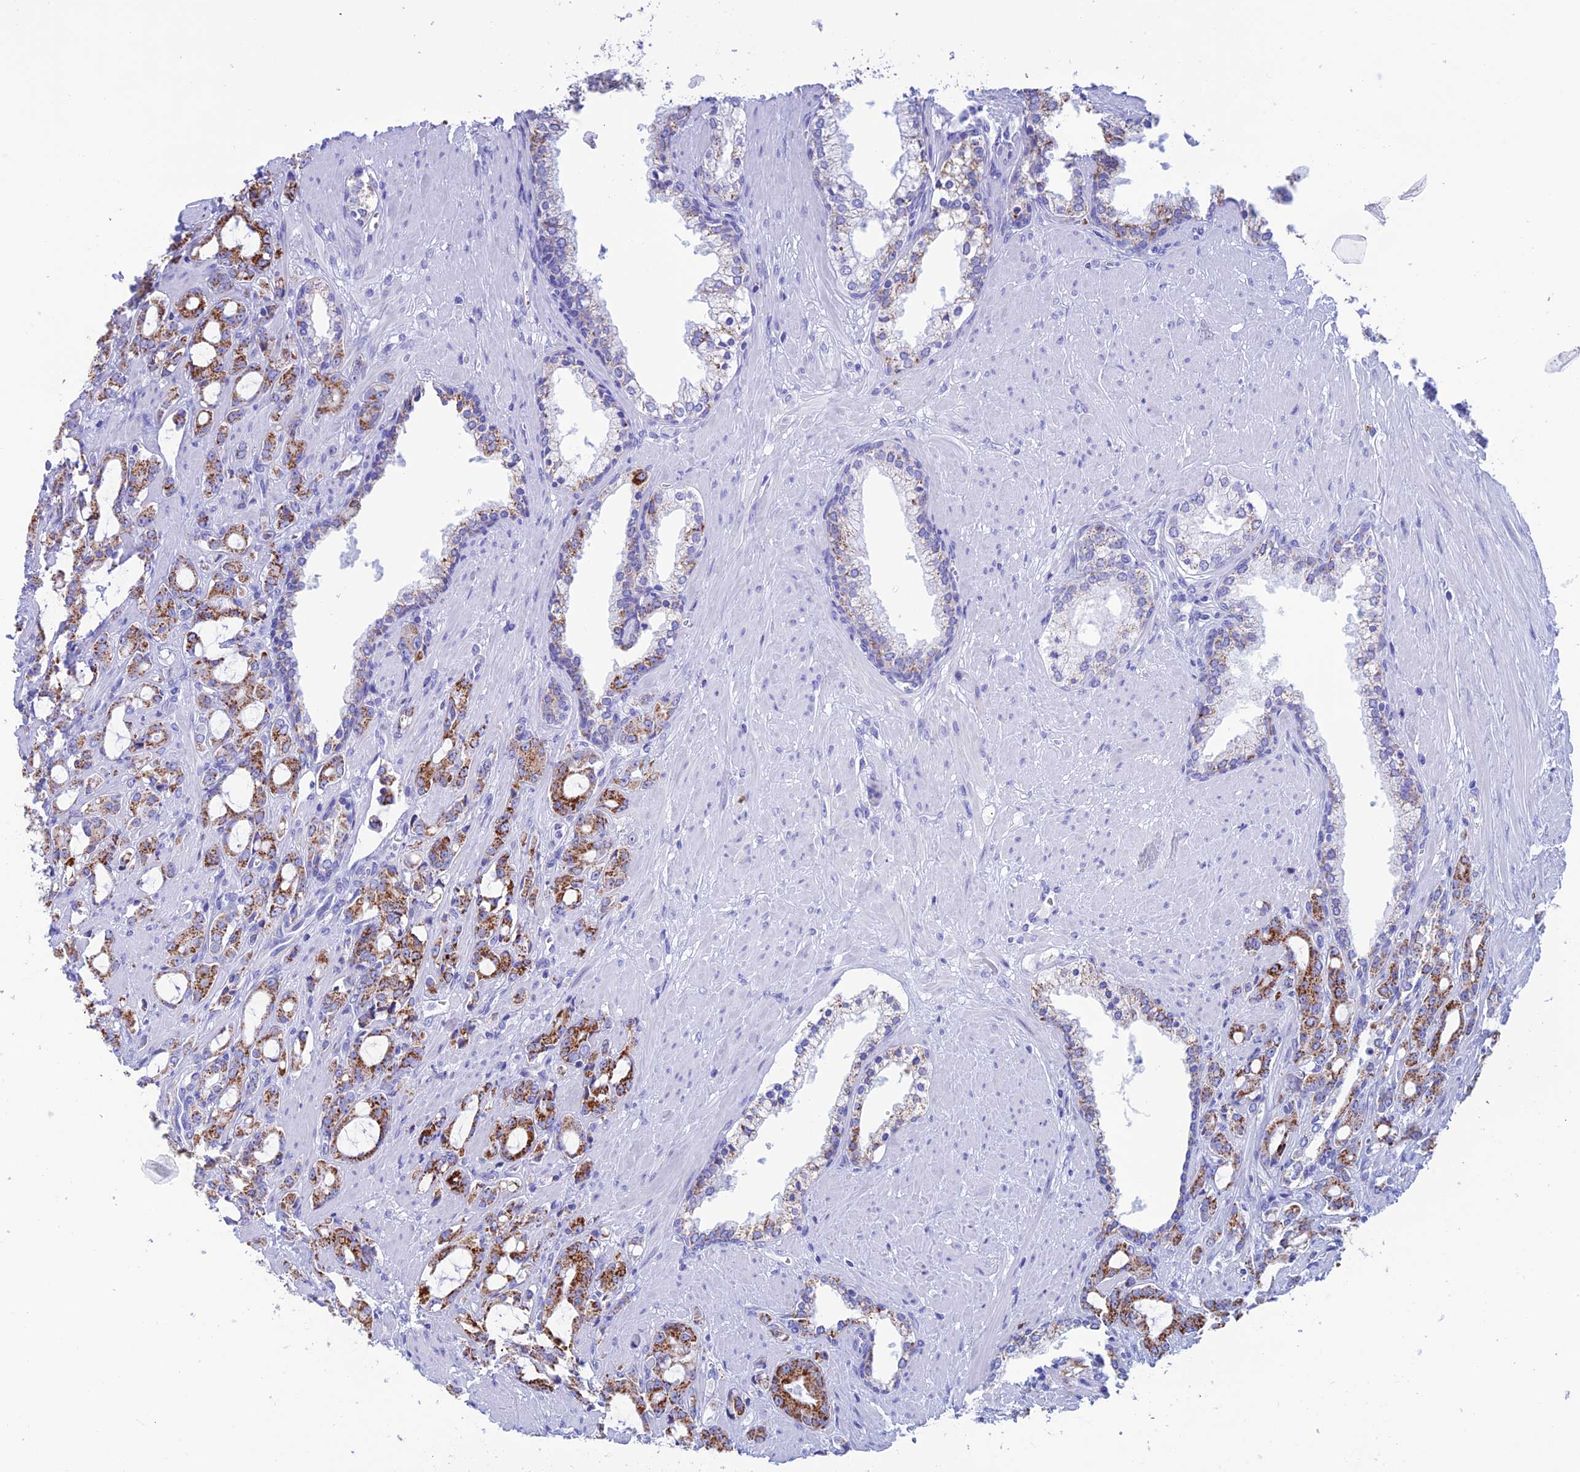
{"staining": {"intensity": "moderate", "quantity": ">75%", "location": "cytoplasmic/membranous"}, "tissue": "prostate cancer", "cell_type": "Tumor cells", "image_type": "cancer", "snomed": [{"axis": "morphology", "description": "Adenocarcinoma, High grade"}, {"axis": "topography", "description": "Prostate"}], "caption": "Adenocarcinoma (high-grade) (prostate) stained for a protein reveals moderate cytoplasmic/membranous positivity in tumor cells.", "gene": "NXPE4", "patient": {"sex": "male", "age": 72}}